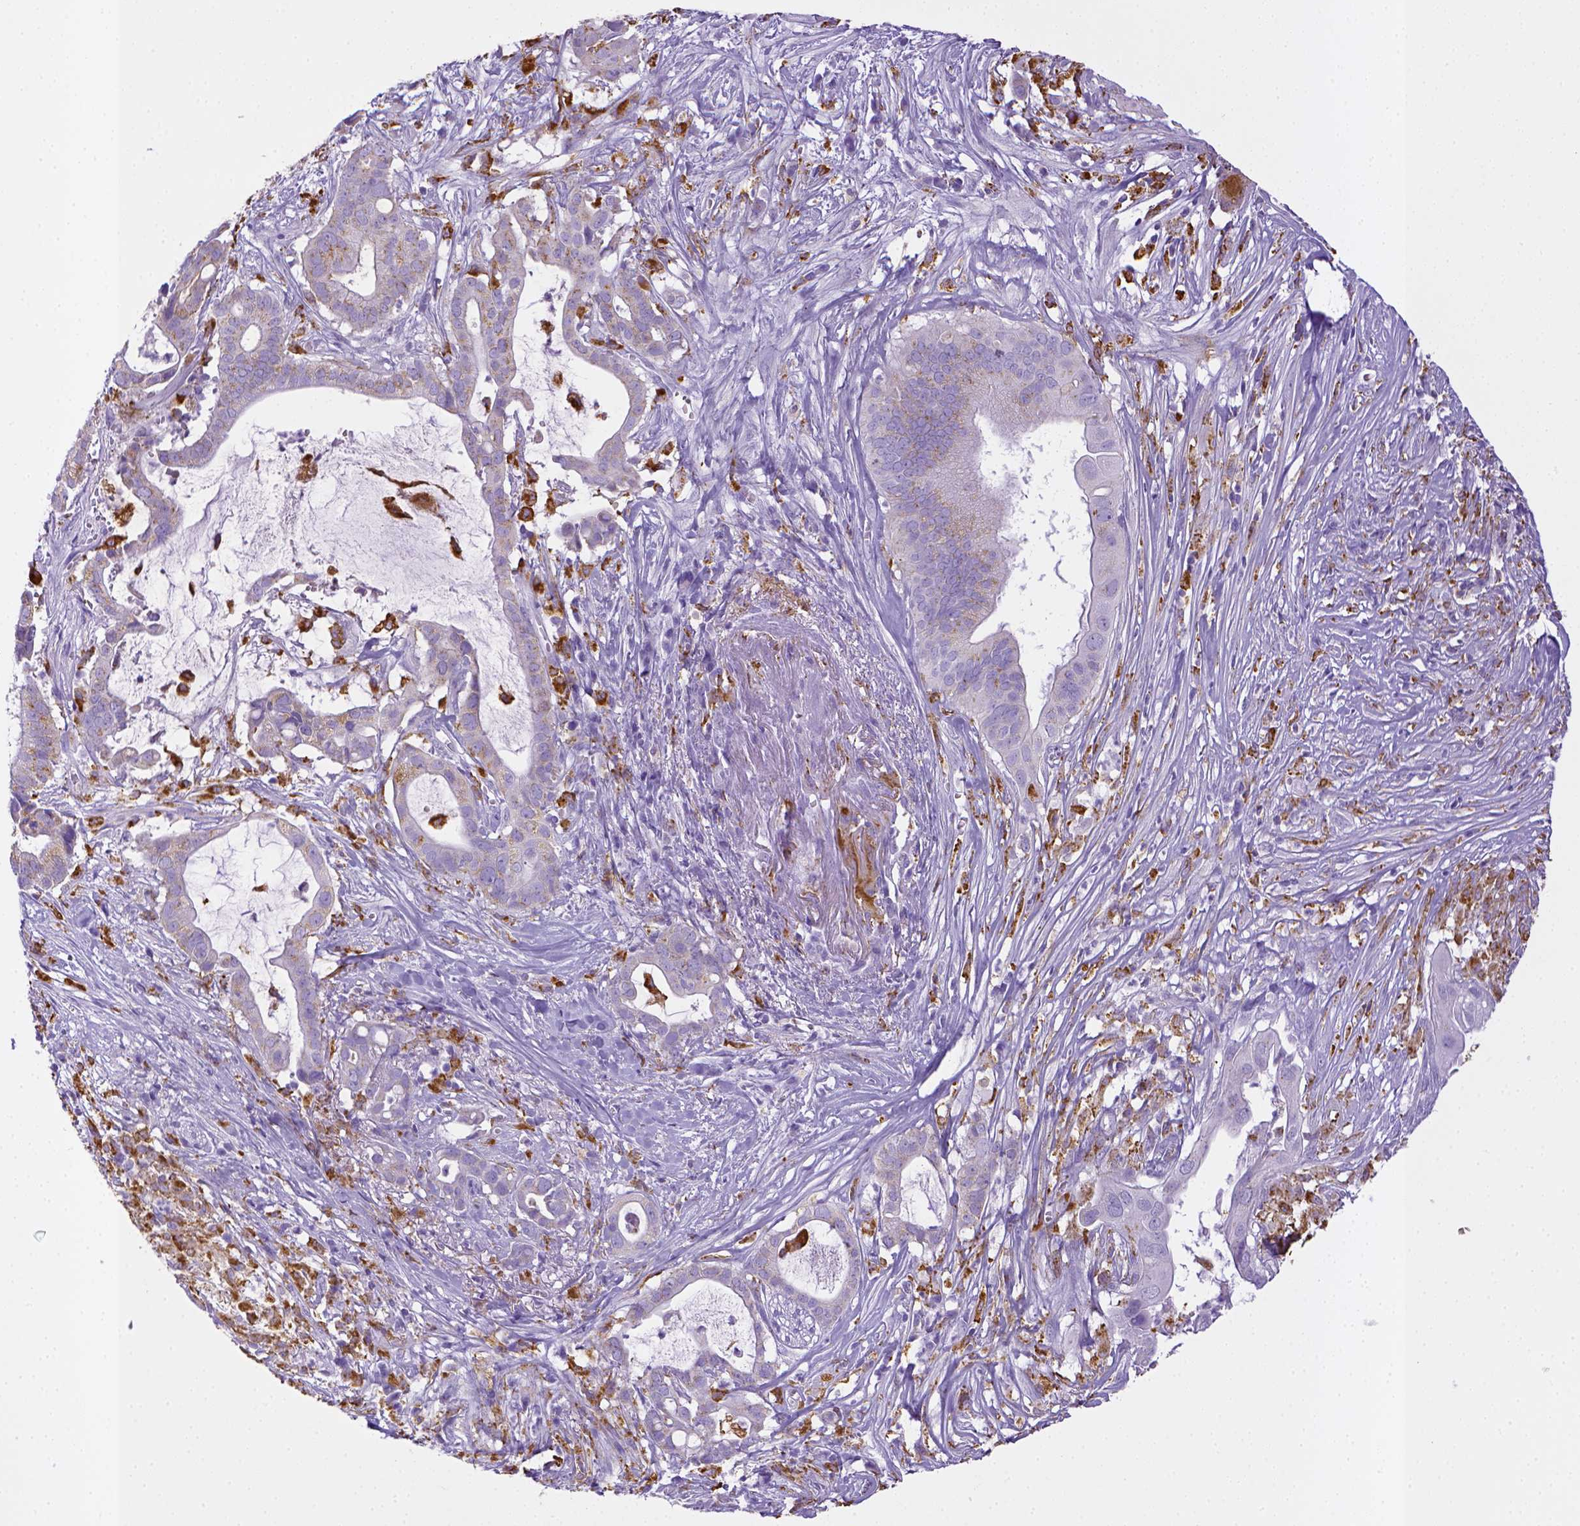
{"staining": {"intensity": "negative", "quantity": "none", "location": "none"}, "tissue": "pancreatic cancer", "cell_type": "Tumor cells", "image_type": "cancer", "snomed": [{"axis": "morphology", "description": "Adenocarcinoma, NOS"}, {"axis": "topography", "description": "Pancreas"}], "caption": "An IHC photomicrograph of pancreatic adenocarcinoma is shown. There is no staining in tumor cells of pancreatic adenocarcinoma.", "gene": "CD68", "patient": {"sex": "male", "age": 61}}